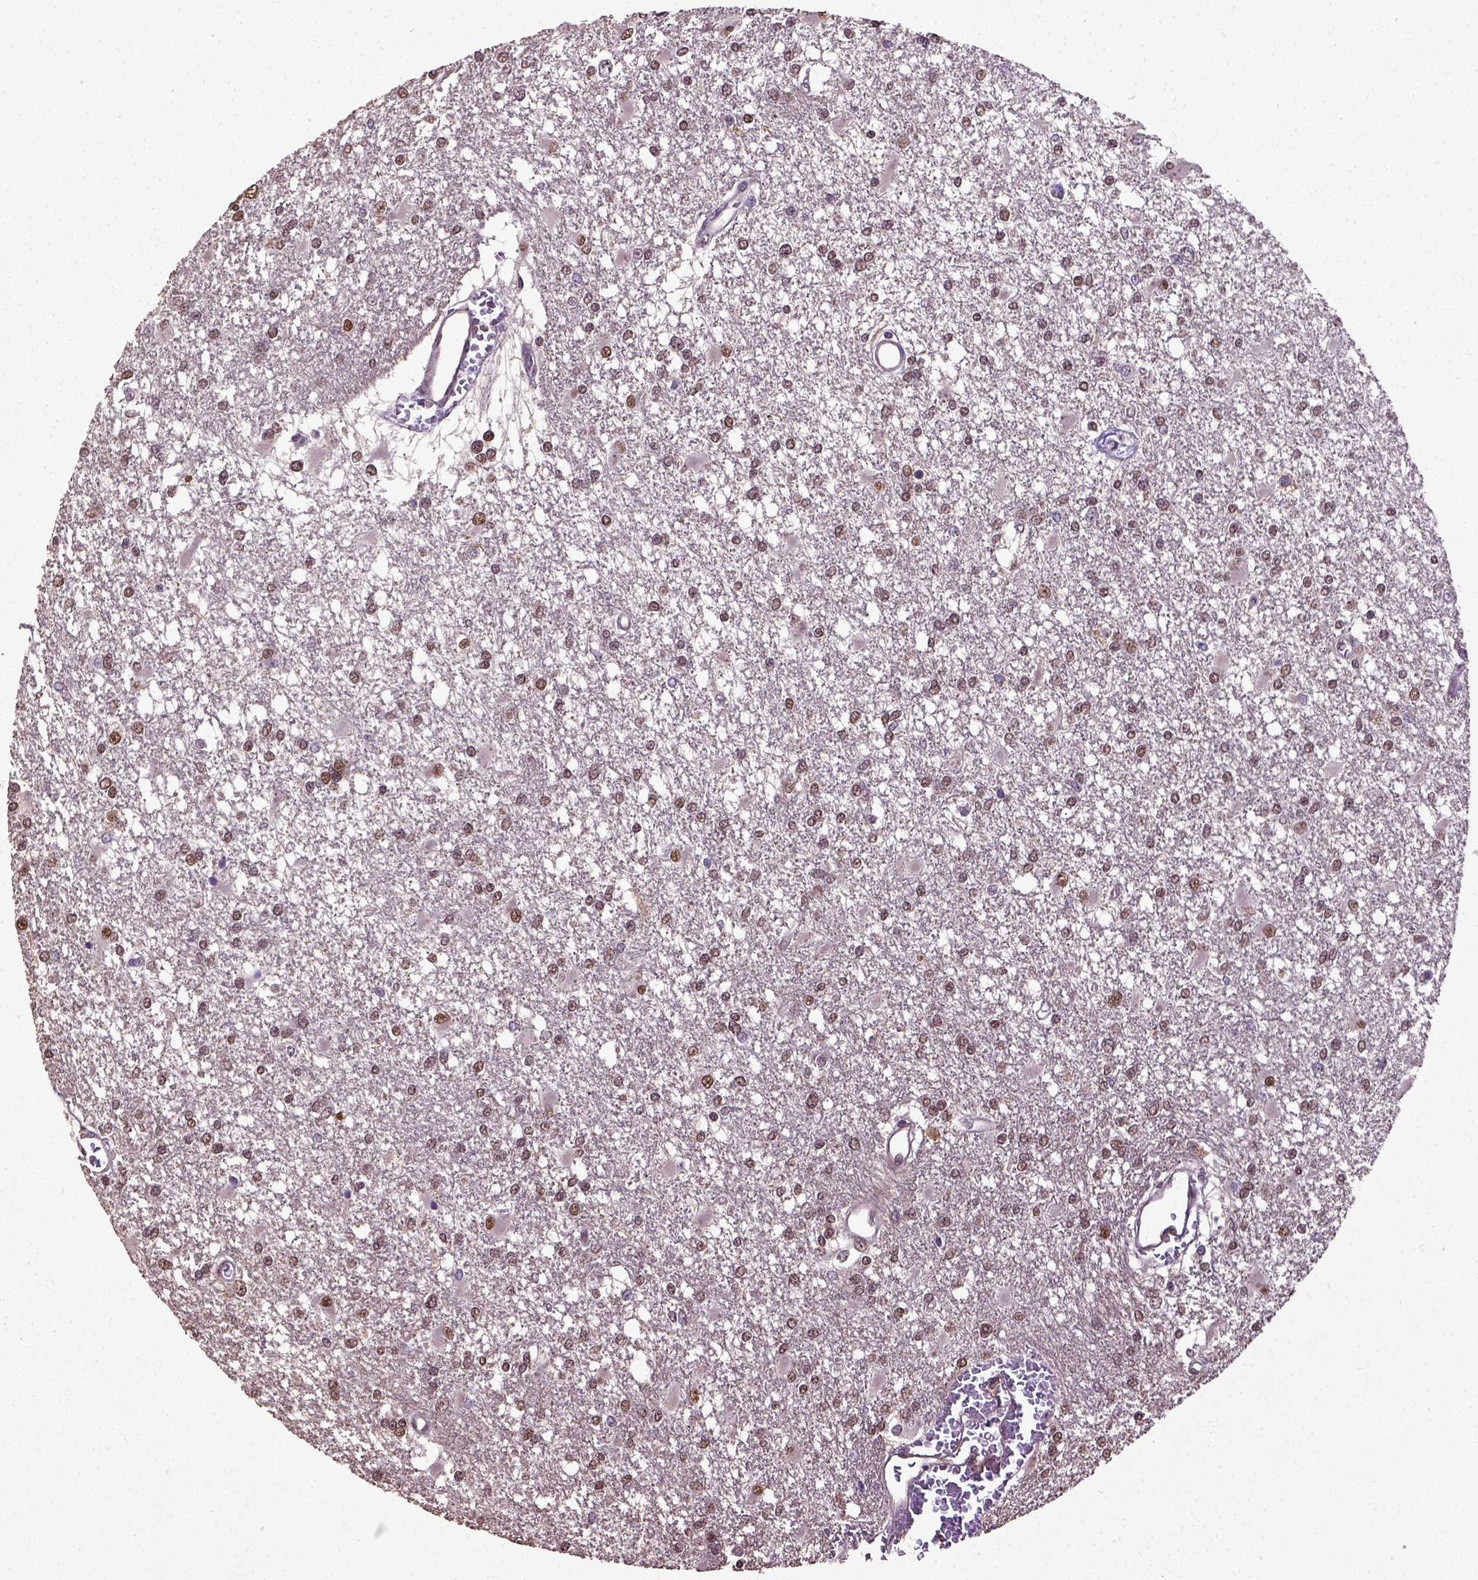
{"staining": {"intensity": "moderate", "quantity": ">75%", "location": "nuclear"}, "tissue": "glioma", "cell_type": "Tumor cells", "image_type": "cancer", "snomed": [{"axis": "morphology", "description": "Glioma, malignant, High grade"}, {"axis": "topography", "description": "Cerebral cortex"}], "caption": "There is medium levels of moderate nuclear staining in tumor cells of high-grade glioma (malignant), as demonstrated by immunohistochemical staining (brown color).", "gene": "UBA3", "patient": {"sex": "male", "age": 79}}